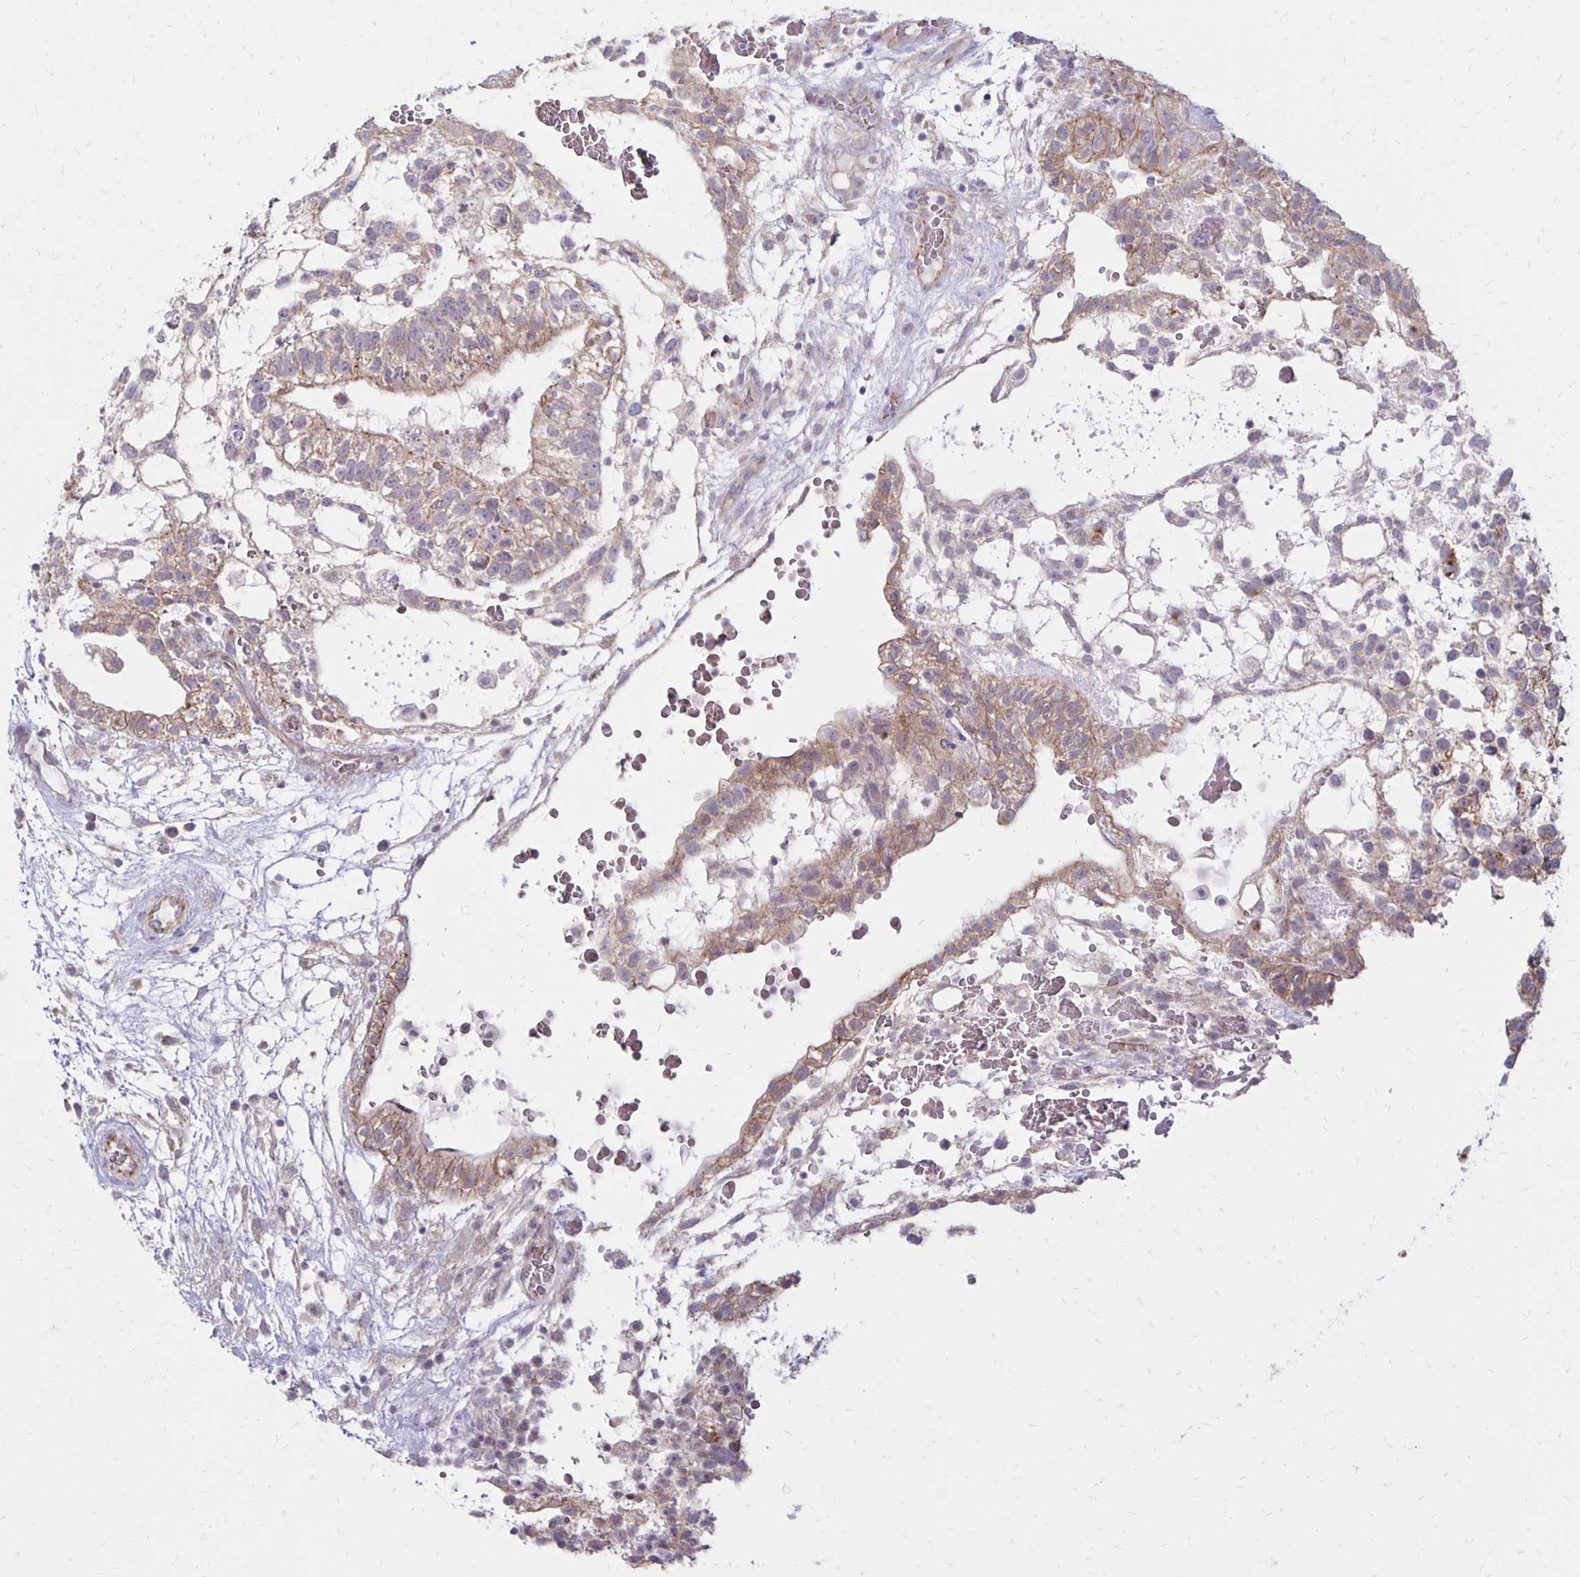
{"staining": {"intensity": "moderate", "quantity": "25%-75%", "location": "cytoplasmic/membranous"}, "tissue": "testis cancer", "cell_type": "Tumor cells", "image_type": "cancer", "snomed": [{"axis": "morphology", "description": "Normal tissue, NOS"}, {"axis": "morphology", "description": "Carcinoma, Embryonal, NOS"}, {"axis": "topography", "description": "Testis"}], "caption": "A brown stain labels moderate cytoplasmic/membranous positivity of a protein in human embryonal carcinoma (testis) tumor cells. (IHC, brightfield microscopy, high magnification).", "gene": "KATNBL1", "patient": {"sex": "male", "age": 32}}